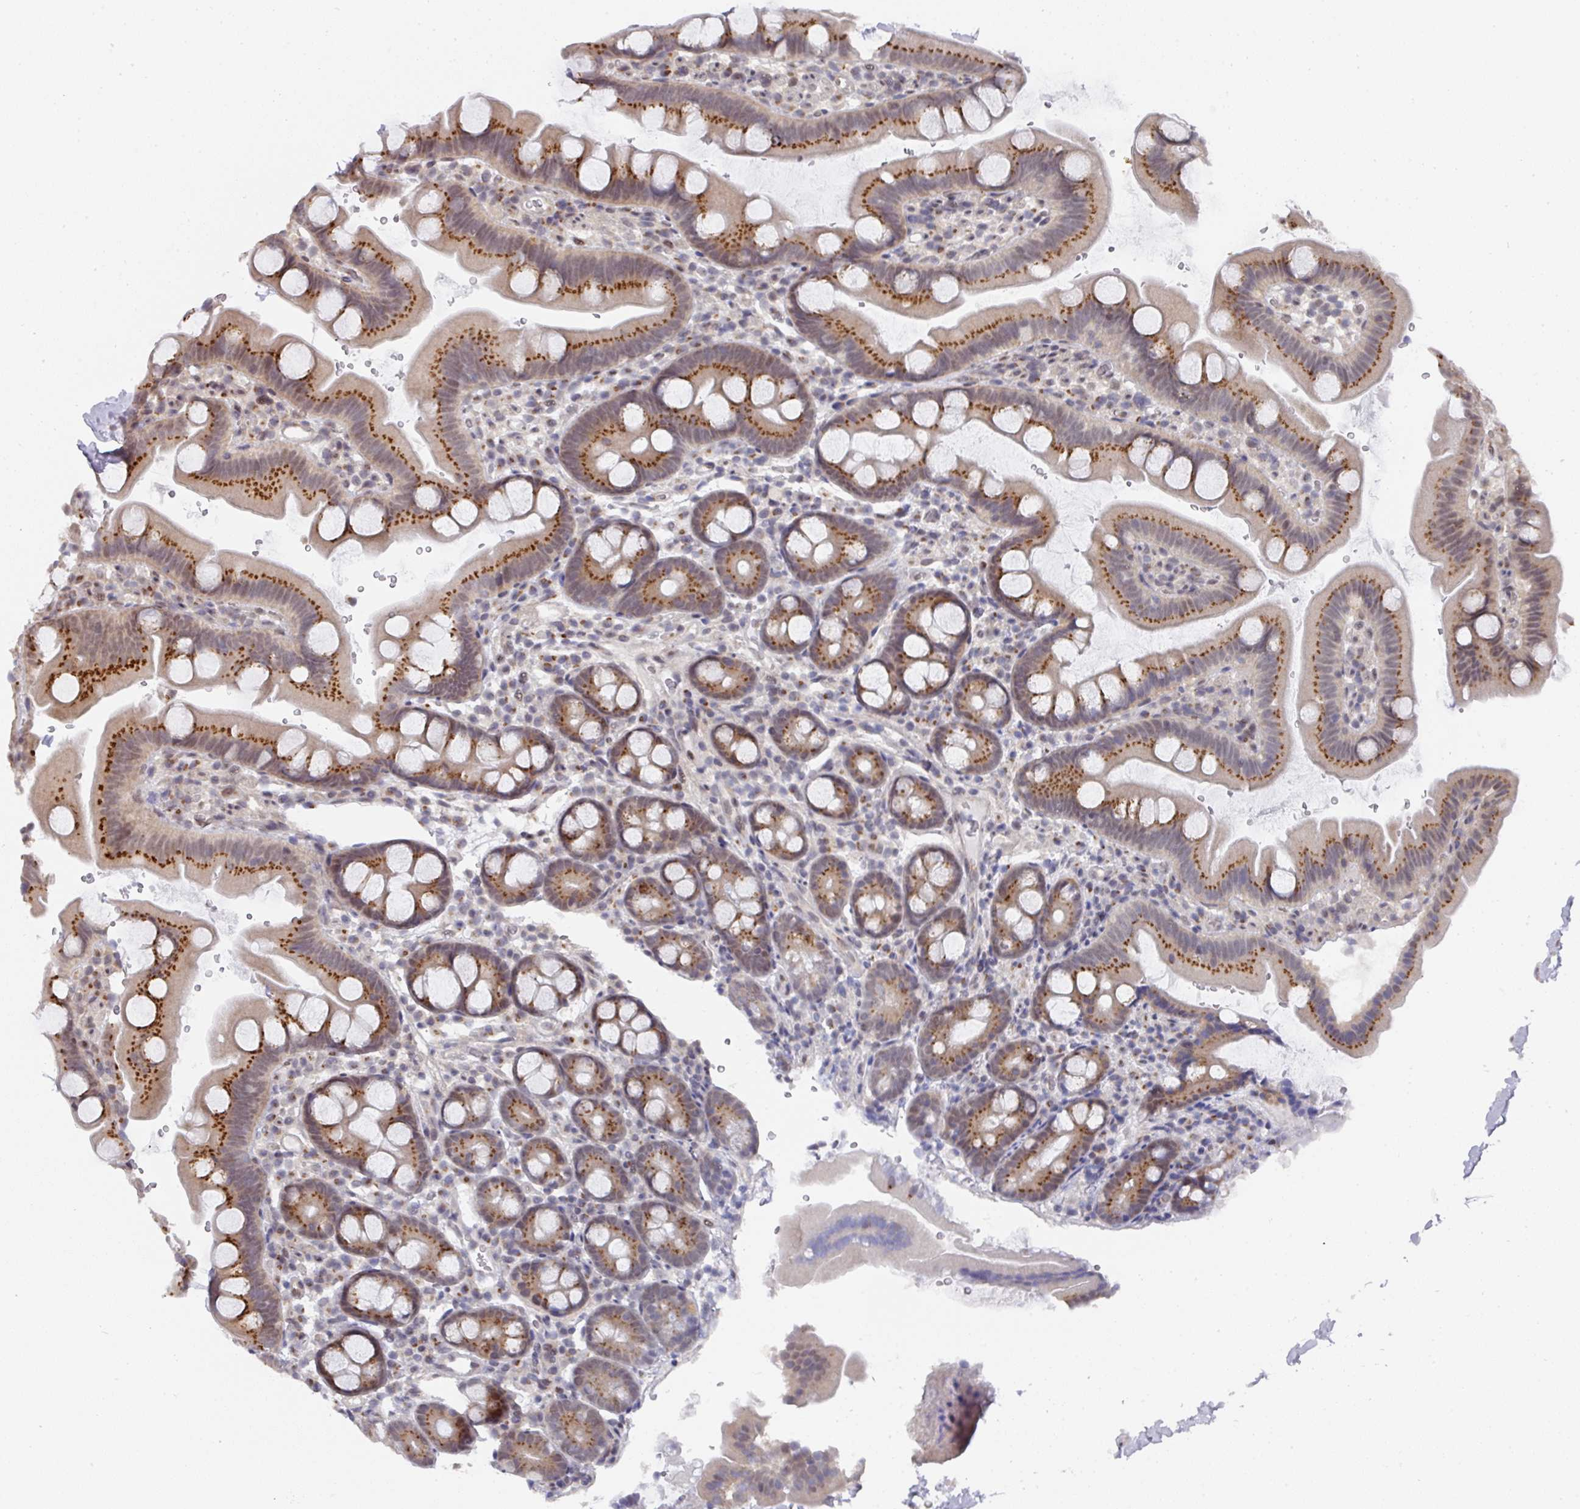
{"staining": {"intensity": "moderate", "quantity": ">75%", "location": "cytoplasmic/membranous"}, "tissue": "small intestine", "cell_type": "Glandular cells", "image_type": "normal", "snomed": [{"axis": "morphology", "description": "Normal tissue, NOS"}, {"axis": "topography", "description": "Small intestine"}], "caption": "A high-resolution photomicrograph shows immunohistochemistry (IHC) staining of normal small intestine, which demonstrates moderate cytoplasmic/membranous positivity in approximately >75% of glandular cells. The protein of interest is shown in brown color, while the nuclei are stained blue.", "gene": "C18orf25", "patient": {"sex": "female", "age": 68}}